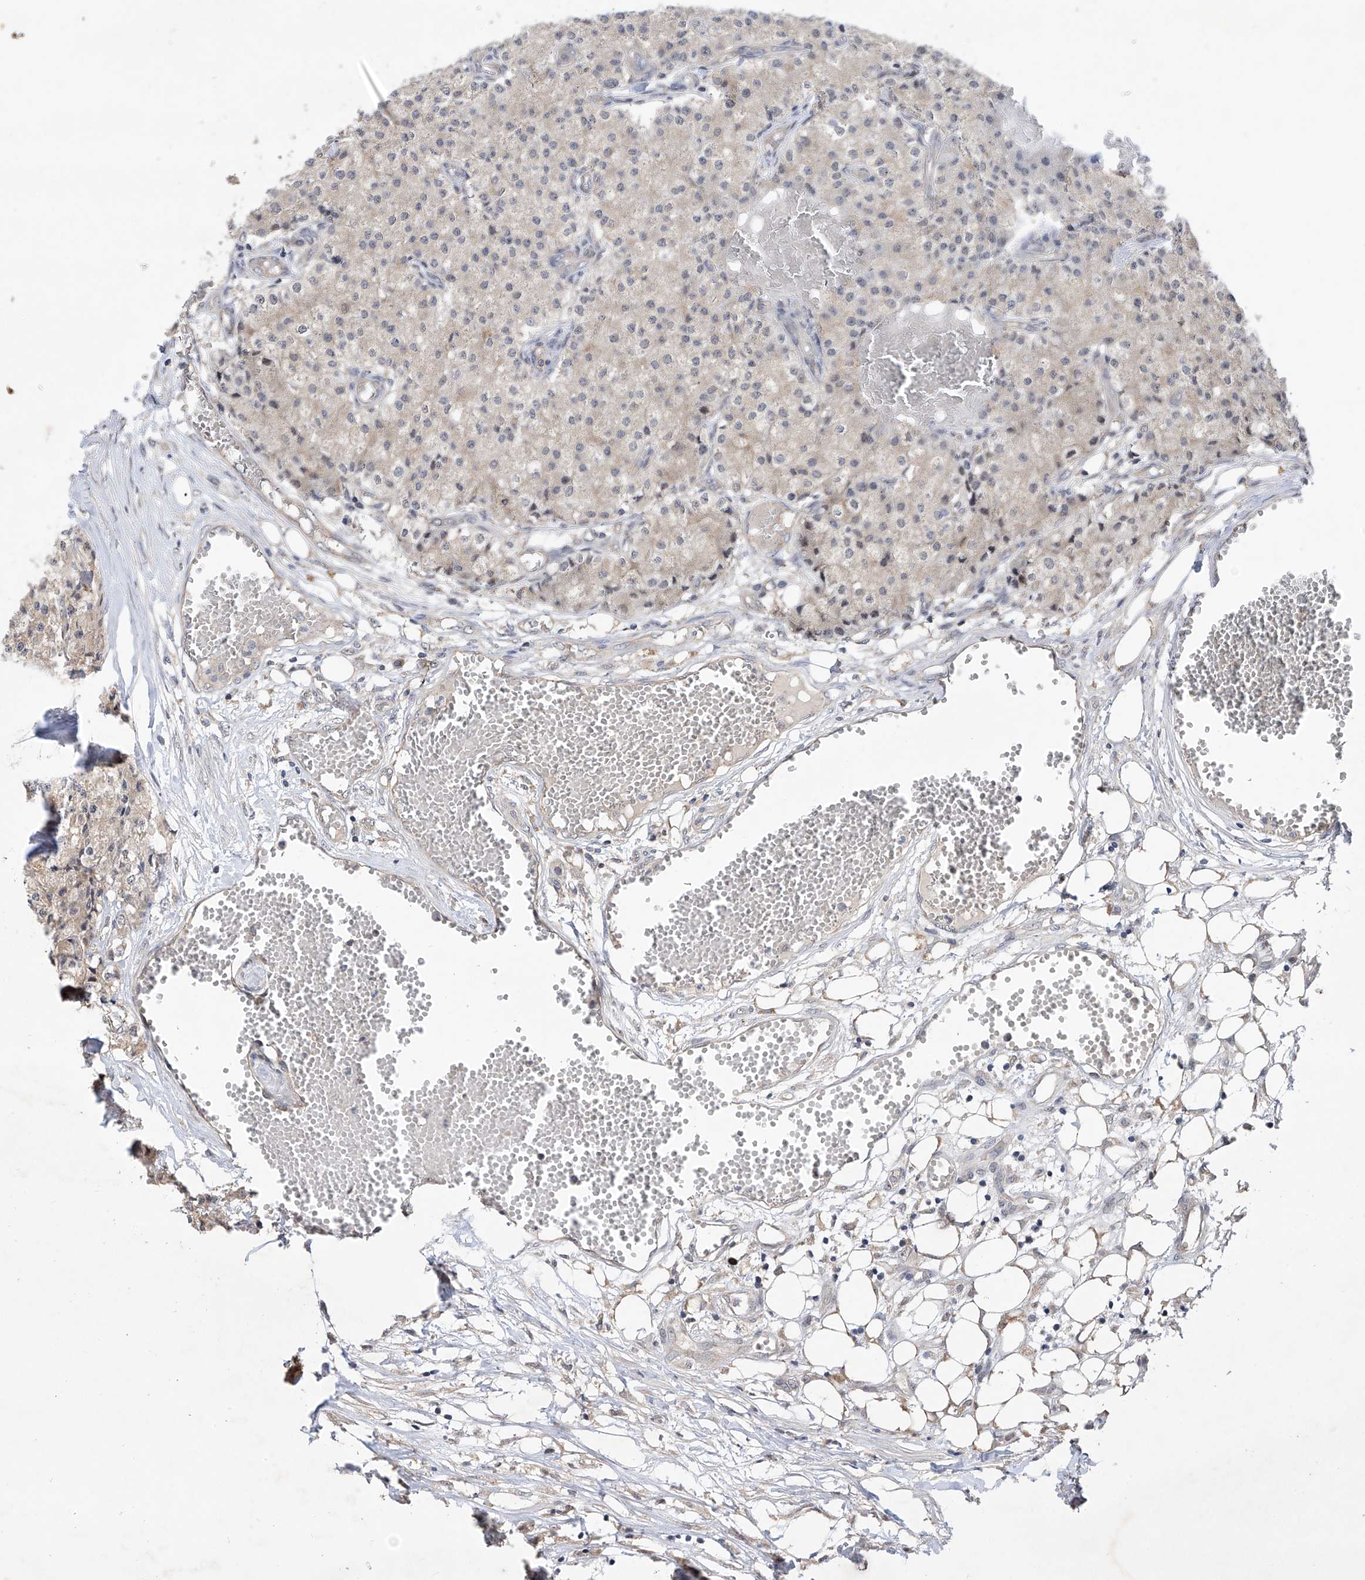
{"staining": {"intensity": "negative", "quantity": "none", "location": "none"}, "tissue": "carcinoid", "cell_type": "Tumor cells", "image_type": "cancer", "snomed": [{"axis": "morphology", "description": "Carcinoid, malignant, NOS"}, {"axis": "topography", "description": "Colon"}], "caption": "DAB immunohistochemical staining of carcinoid shows no significant expression in tumor cells.", "gene": "USP45", "patient": {"sex": "female", "age": 52}}